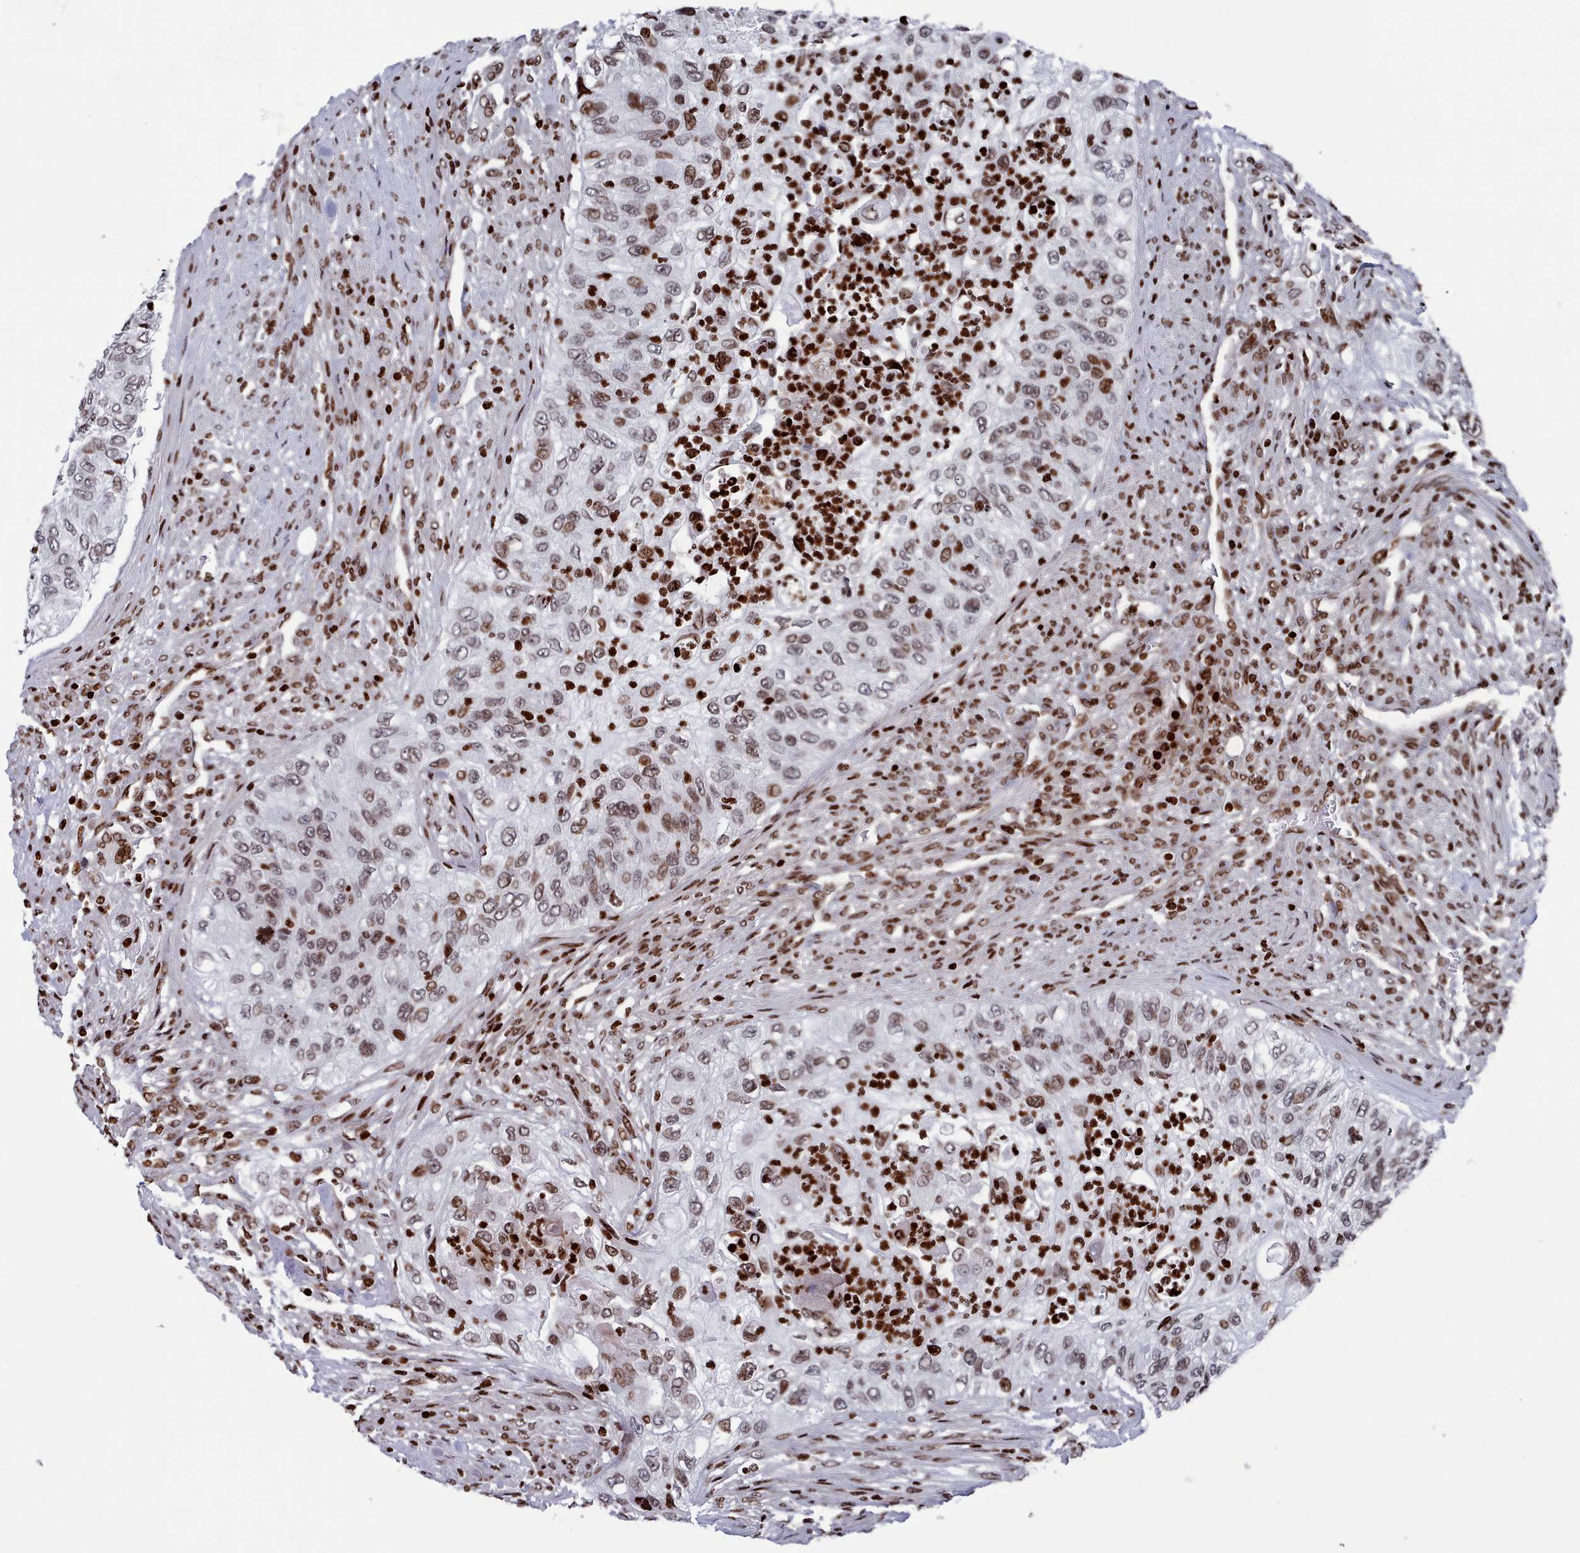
{"staining": {"intensity": "moderate", "quantity": "25%-75%", "location": "nuclear"}, "tissue": "urothelial cancer", "cell_type": "Tumor cells", "image_type": "cancer", "snomed": [{"axis": "morphology", "description": "Urothelial carcinoma, High grade"}, {"axis": "topography", "description": "Urinary bladder"}], "caption": "Tumor cells show moderate nuclear expression in approximately 25%-75% of cells in urothelial cancer. The protein is shown in brown color, while the nuclei are stained blue.", "gene": "PCDHB12", "patient": {"sex": "female", "age": 60}}